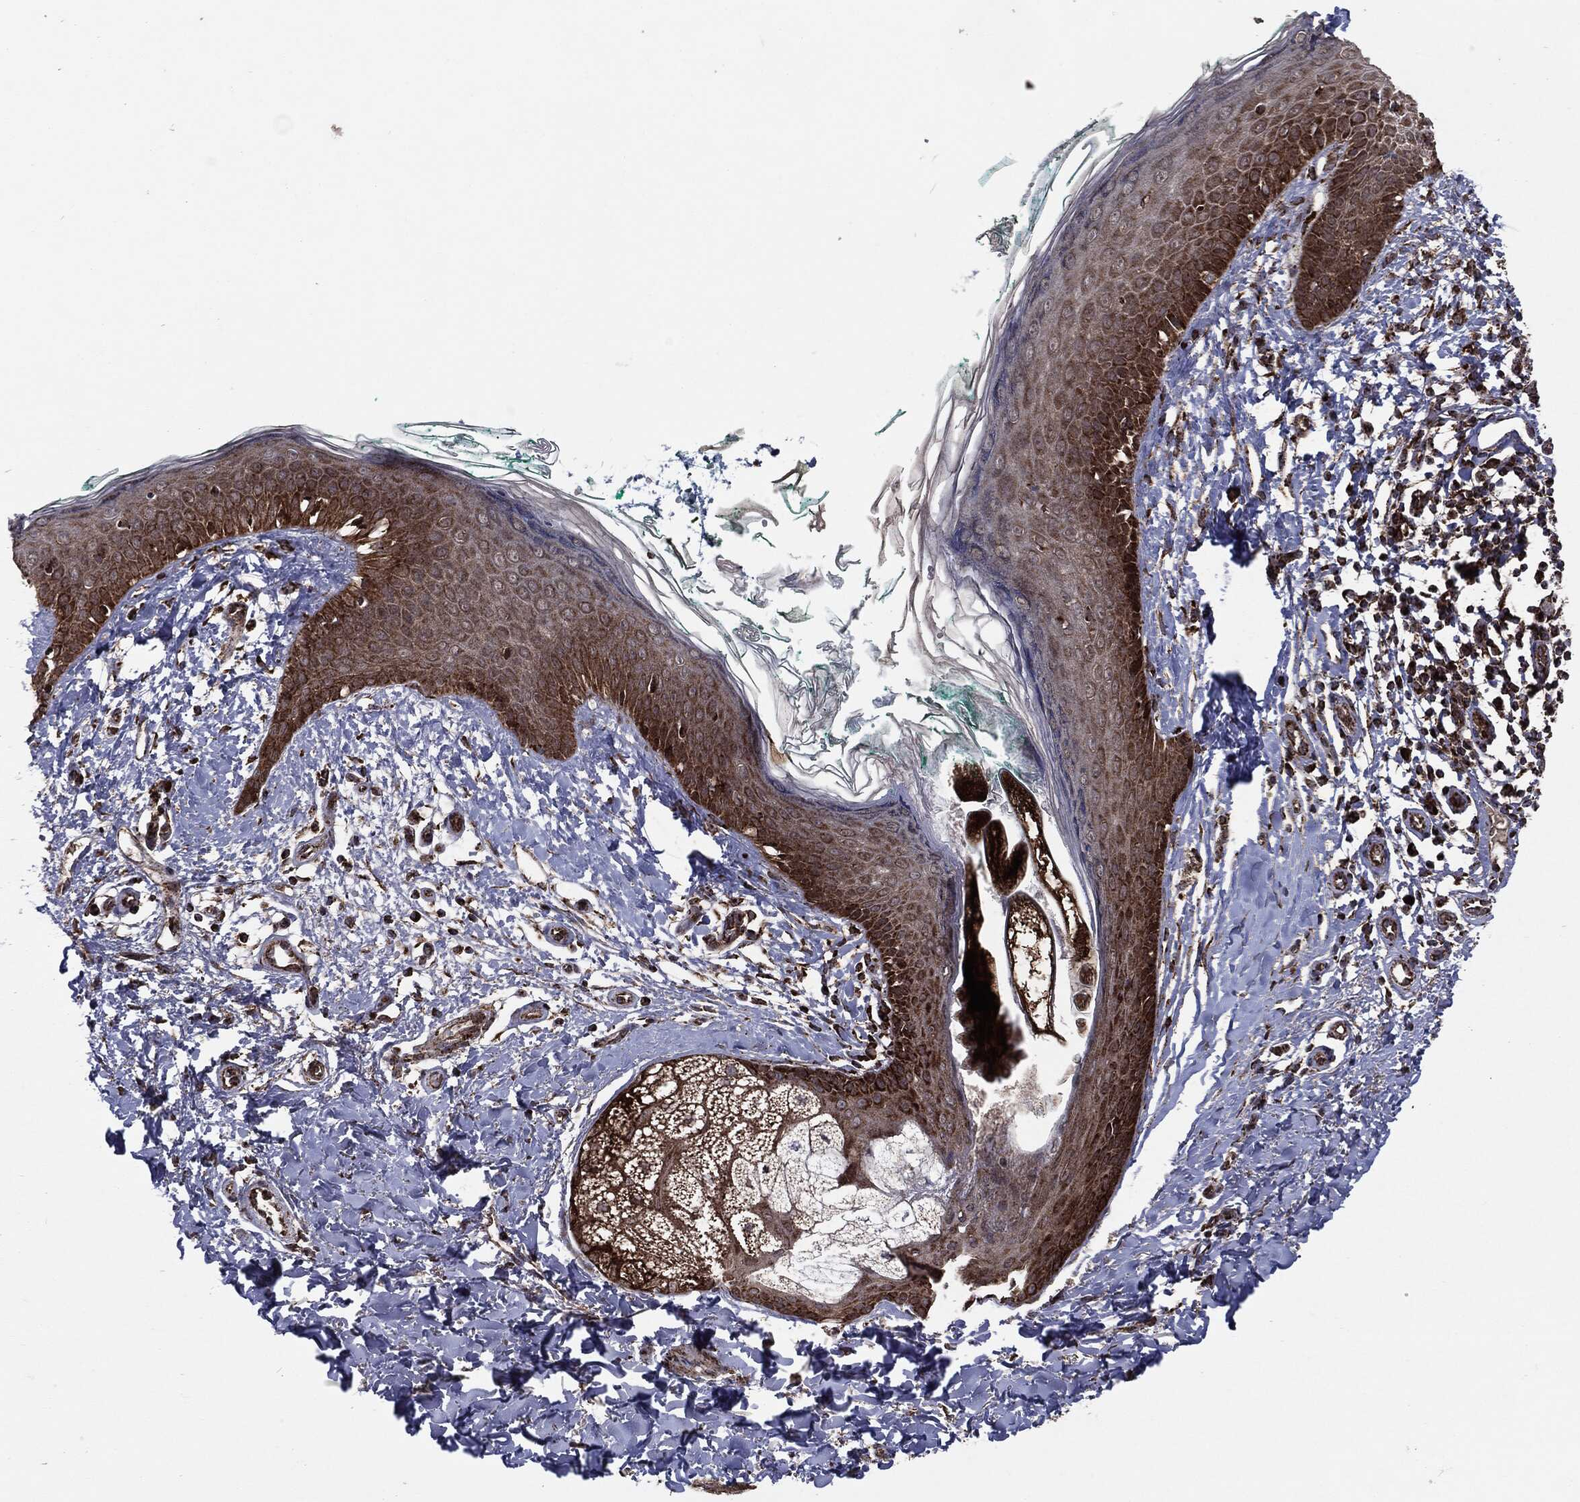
{"staining": {"intensity": "strong", "quantity": "25%-75%", "location": "cytoplasmic/membranous"}, "tissue": "skin", "cell_type": "Fibroblasts", "image_type": "normal", "snomed": [{"axis": "morphology", "description": "Normal tissue, NOS"}, {"axis": "morphology", "description": "Basal cell carcinoma"}, {"axis": "topography", "description": "Skin"}], "caption": "Human skin stained with a brown dye displays strong cytoplasmic/membranous positive staining in approximately 25%-75% of fibroblasts.", "gene": "MAP2K1", "patient": {"sex": "male", "age": 33}}